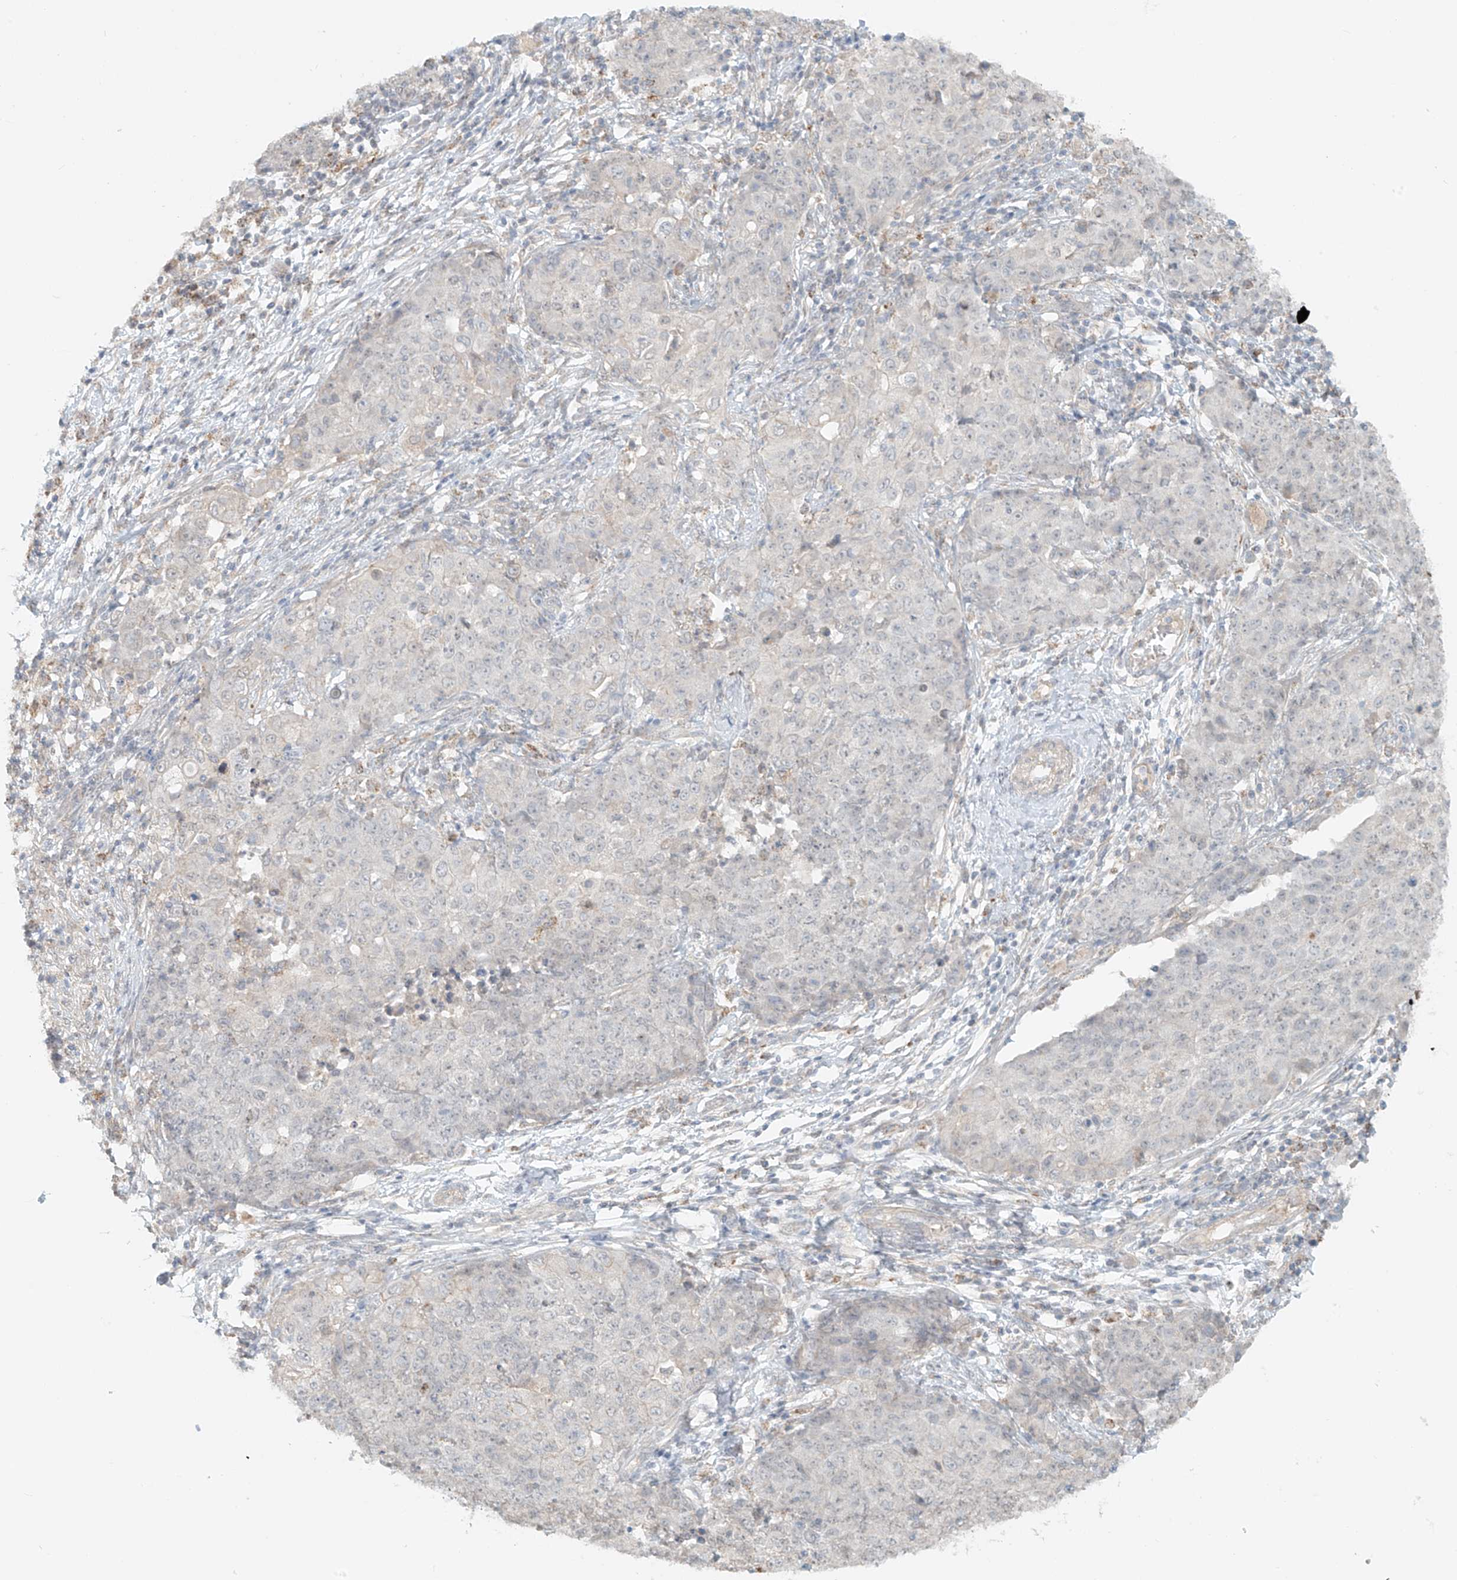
{"staining": {"intensity": "negative", "quantity": "none", "location": "none"}, "tissue": "ovarian cancer", "cell_type": "Tumor cells", "image_type": "cancer", "snomed": [{"axis": "morphology", "description": "Carcinoma, endometroid"}, {"axis": "topography", "description": "Ovary"}], "caption": "This is an immunohistochemistry histopathology image of endometroid carcinoma (ovarian). There is no expression in tumor cells.", "gene": "ABCD1", "patient": {"sex": "female", "age": 42}}